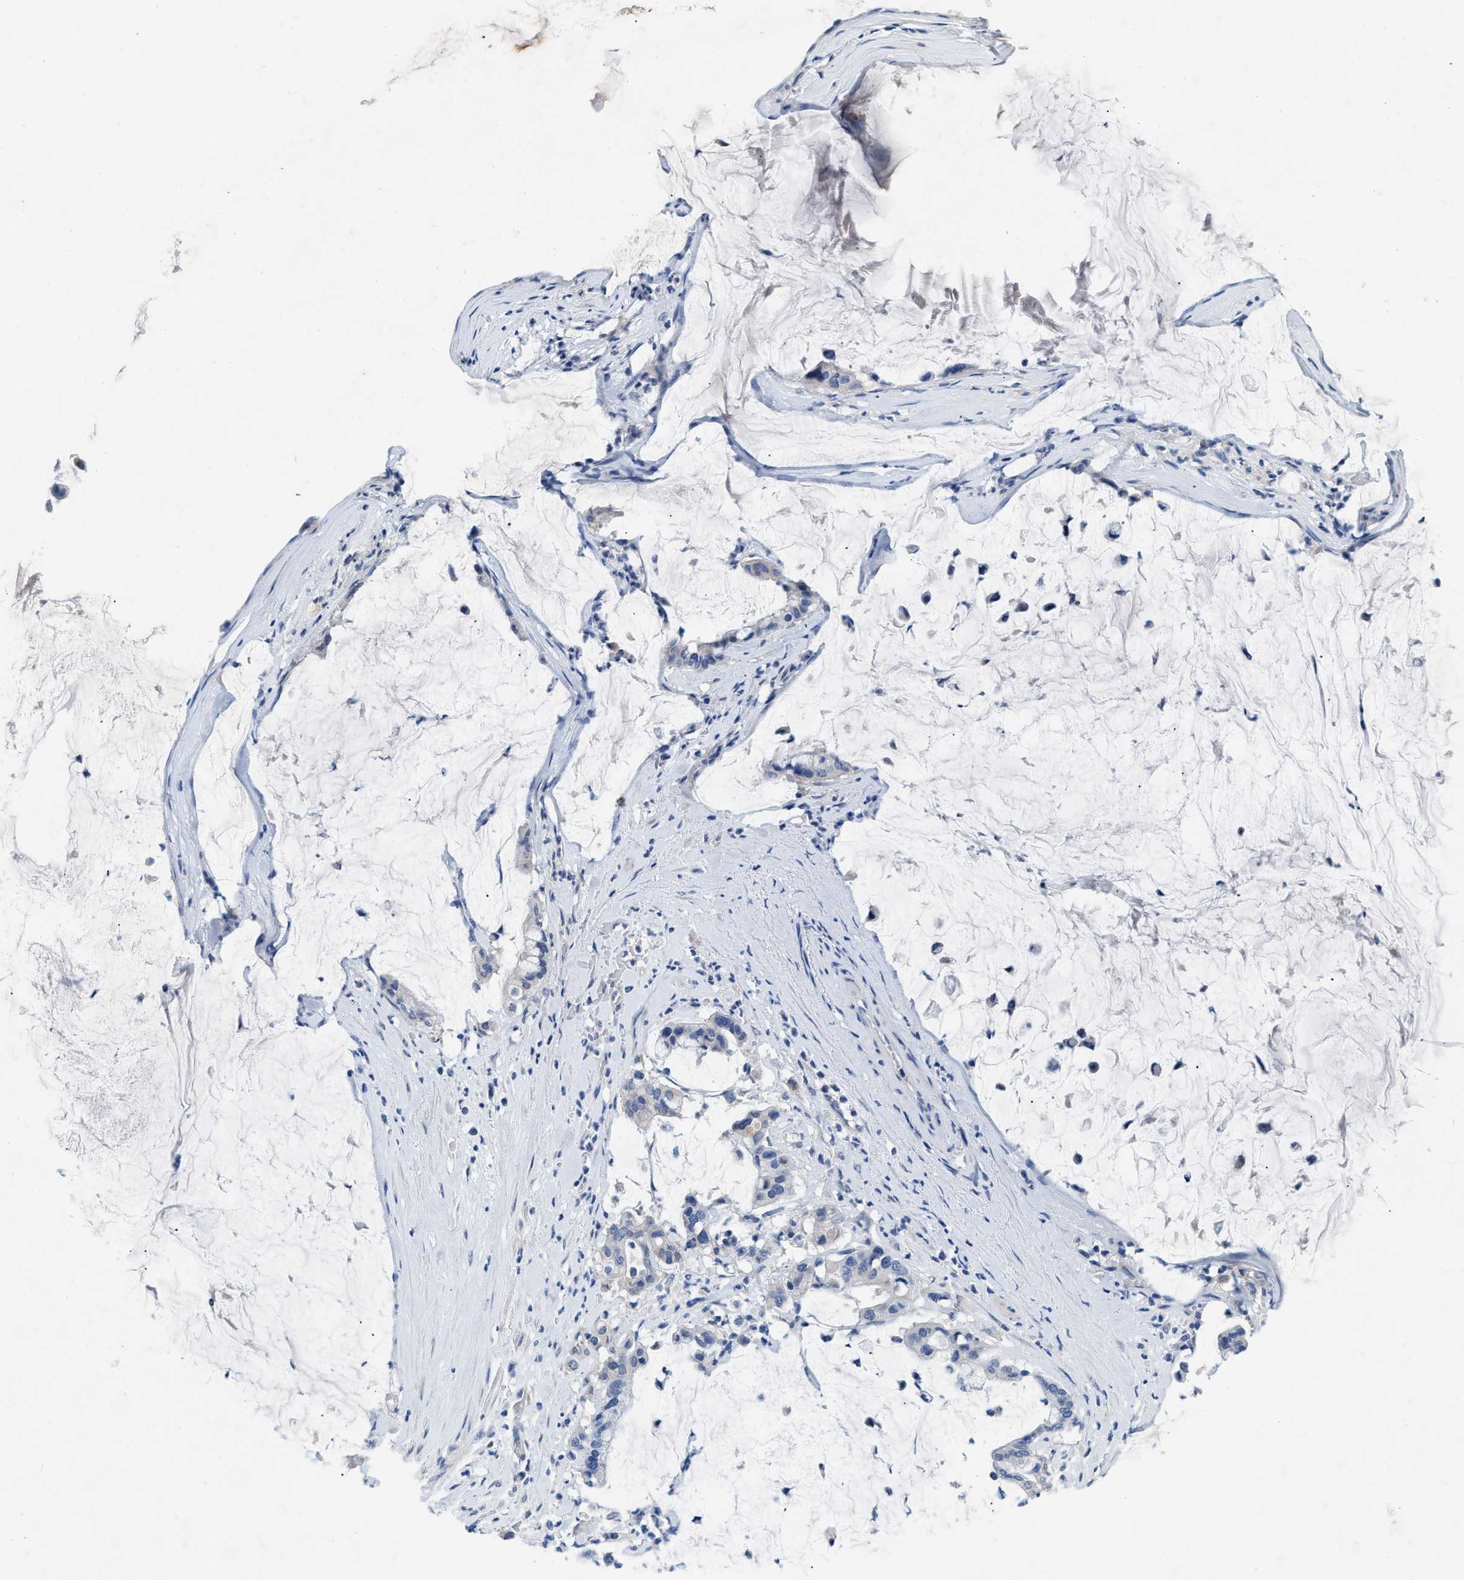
{"staining": {"intensity": "negative", "quantity": "none", "location": "none"}, "tissue": "pancreatic cancer", "cell_type": "Tumor cells", "image_type": "cancer", "snomed": [{"axis": "morphology", "description": "Adenocarcinoma, NOS"}, {"axis": "topography", "description": "Pancreas"}], "caption": "Immunohistochemistry of human pancreatic cancer exhibits no staining in tumor cells.", "gene": "RBP1", "patient": {"sex": "male", "age": 41}}